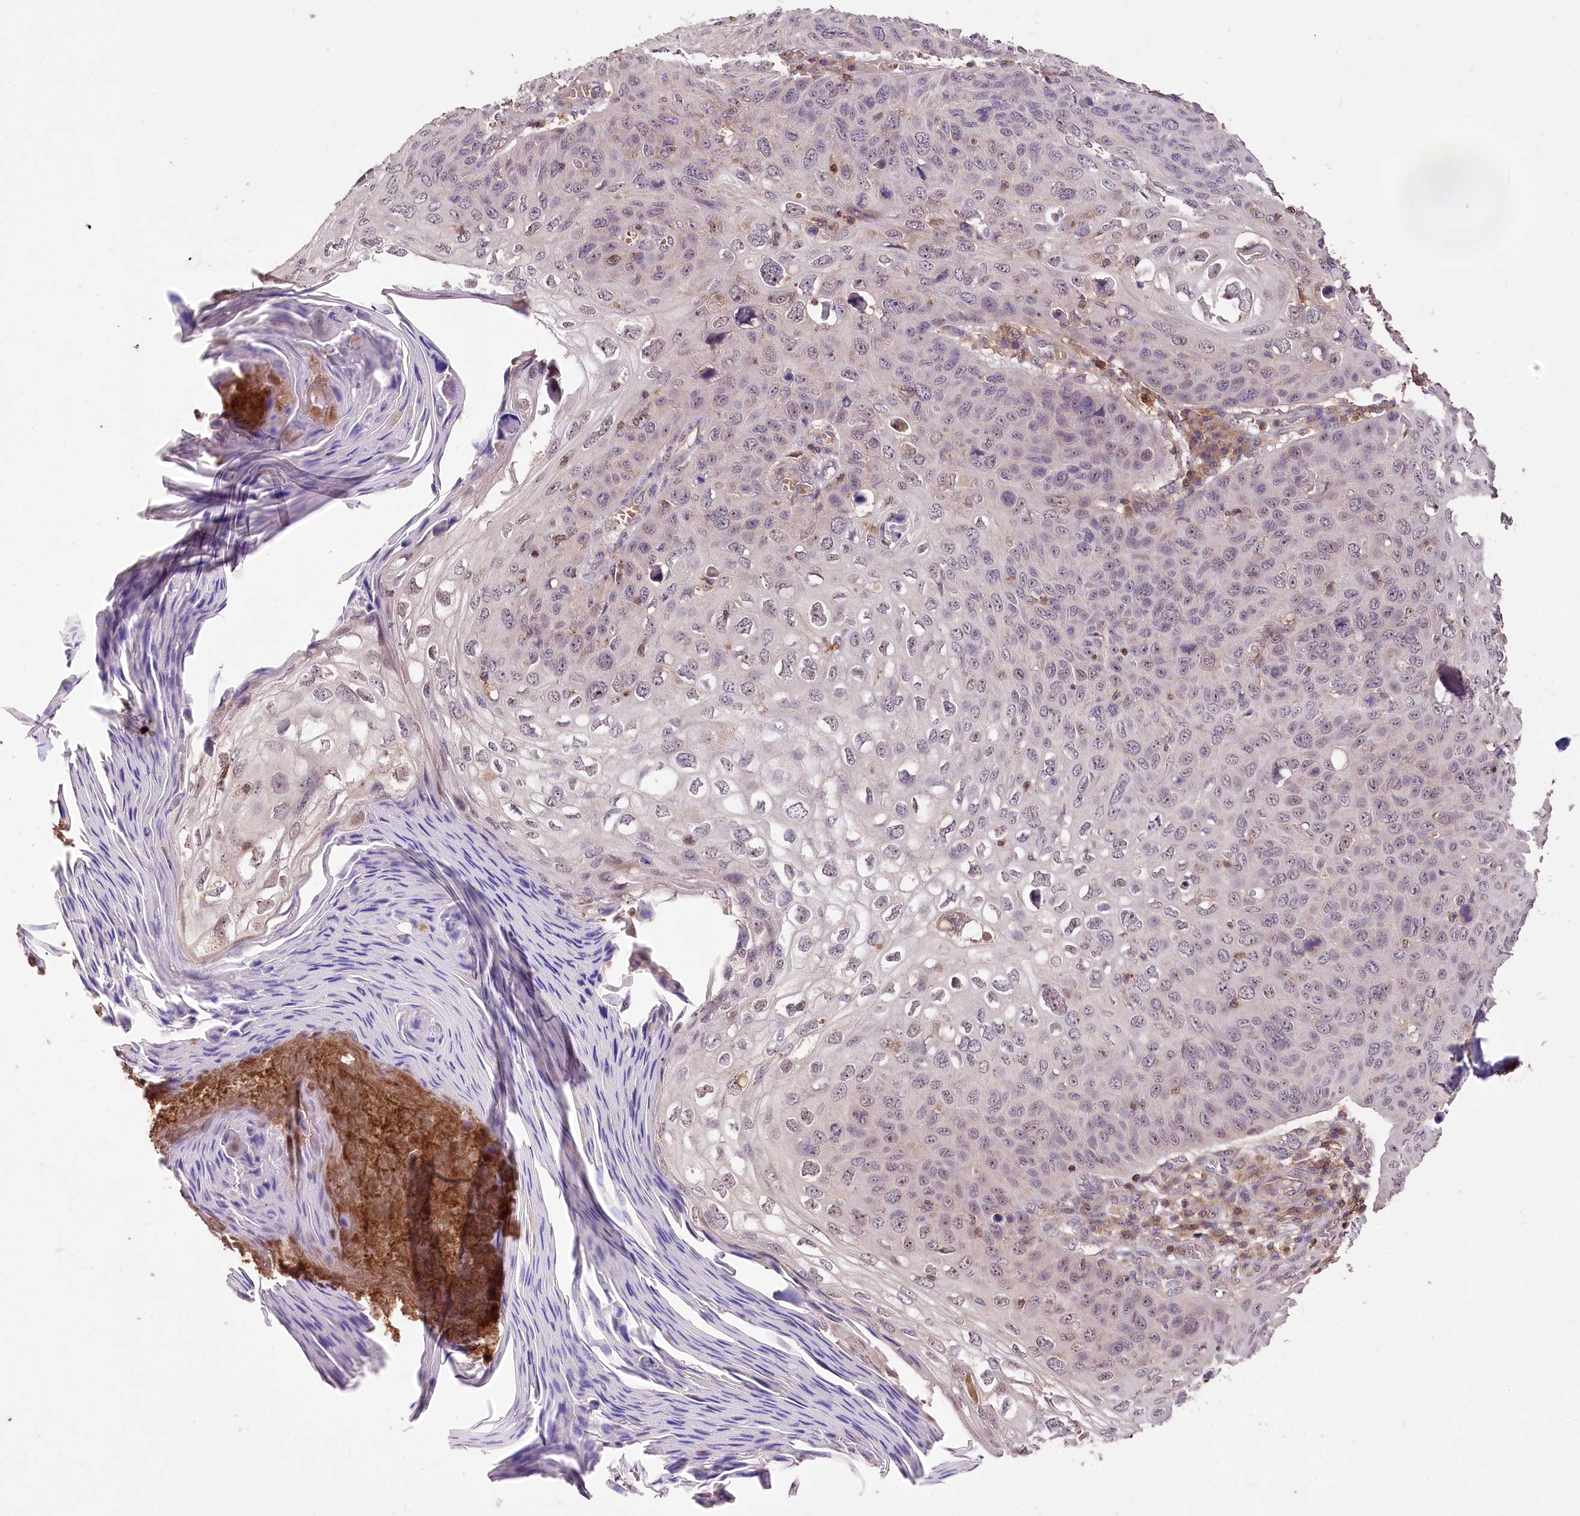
{"staining": {"intensity": "weak", "quantity": "<25%", "location": "nuclear"}, "tissue": "skin cancer", "cell_type": "Tumor cells", "image_type": "cancer", "snomed": [{"axis": "morphology", "description": "Squamous cell carcinoma, NOS"}, {"axis": "topography", "description": "Skin"}], "caption": "Tumor cells show no significant positivity in skin cancer (squamous cell carcinoma).", "gene": "SERGEF", "patient": {"sex": "female", "age": 90}}